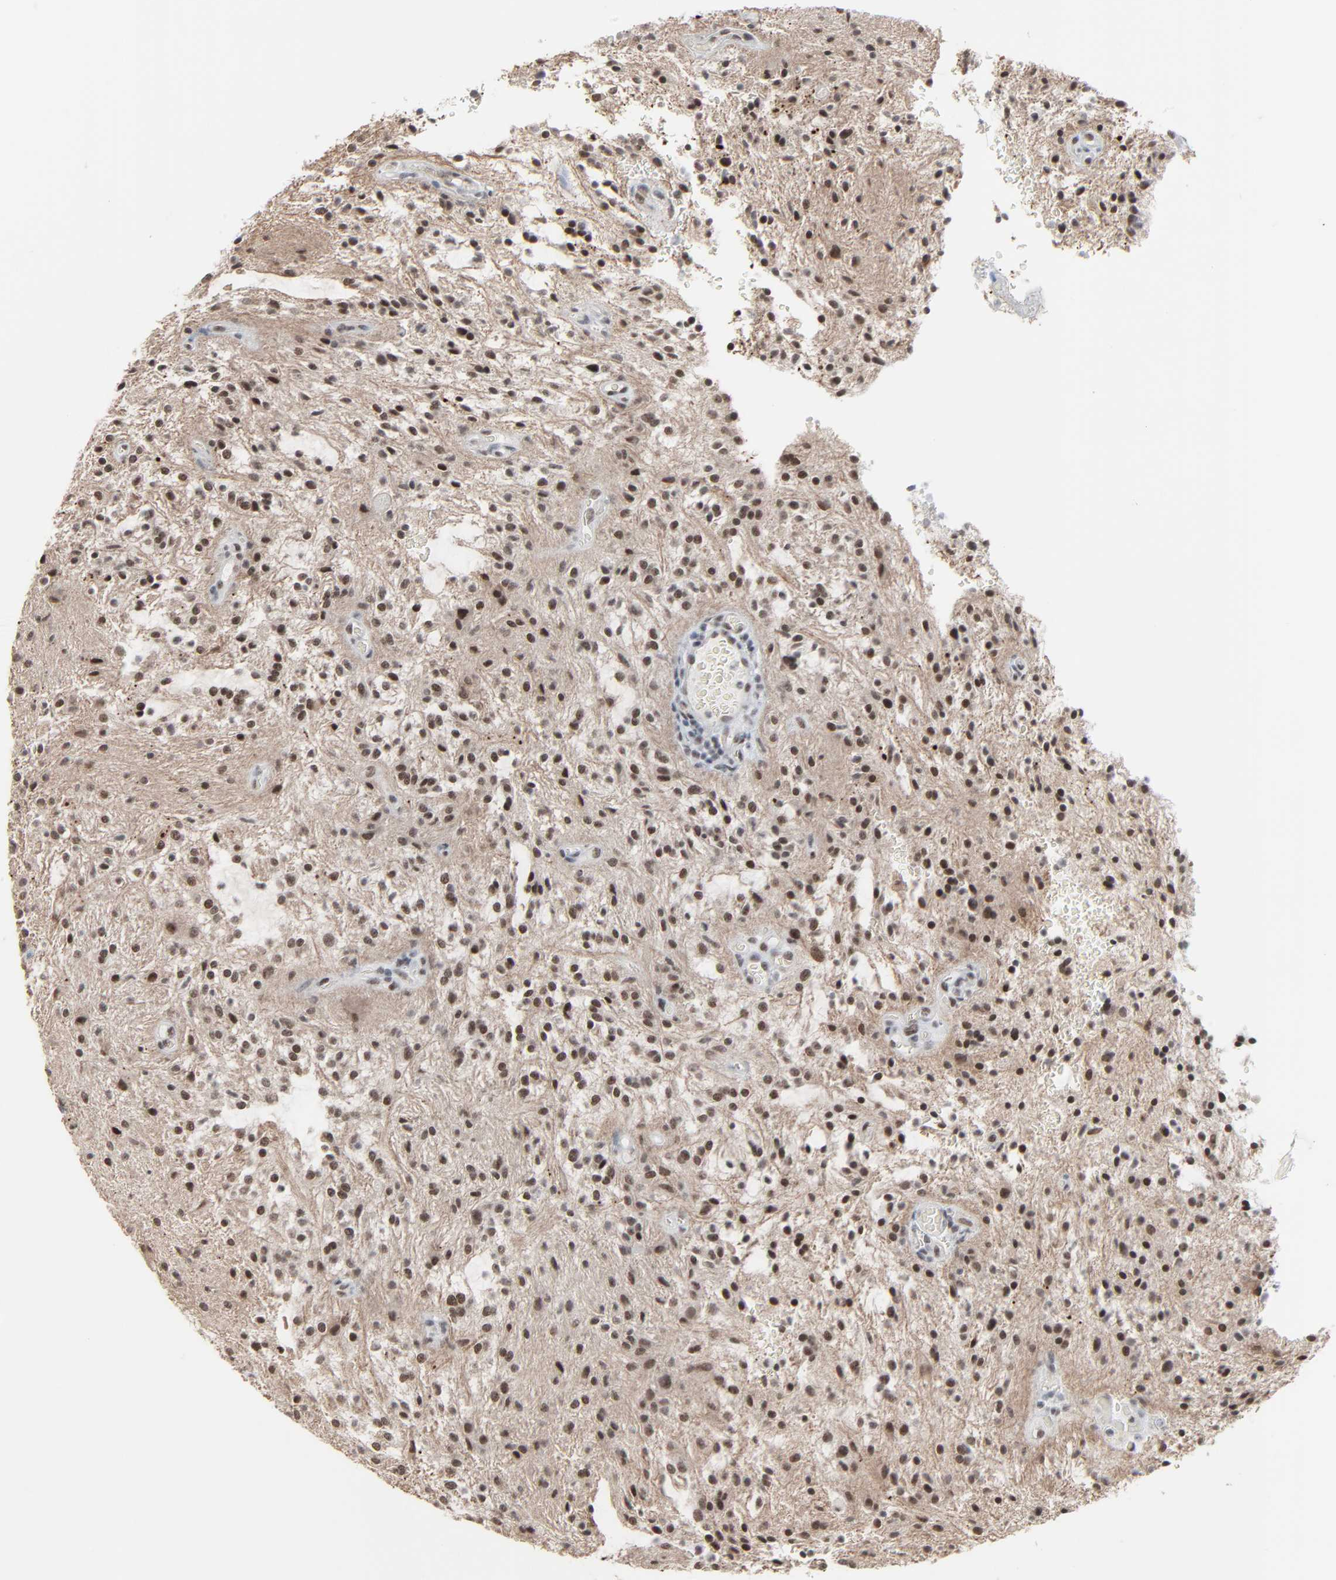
{"staining": {"intensity": "moderate", "quantity": ">75%", "location": "nuclear"}, "tissue": "glioma", "cell_type": "Tumor cells", "image_type": "cancer", "snomed": [{"axis": "morphology", "description": "Glioma, malignant, NOS"}, {"axis": "topography", "description": "Cerebellum"}], "caption": "Immunohistochemical staining of human glioma (malignant) displays moderate nuclear protein expression in about >75% of tumor cells.", "gene": "FBXO28", "patient": {"sex": "female", "age": 10}}